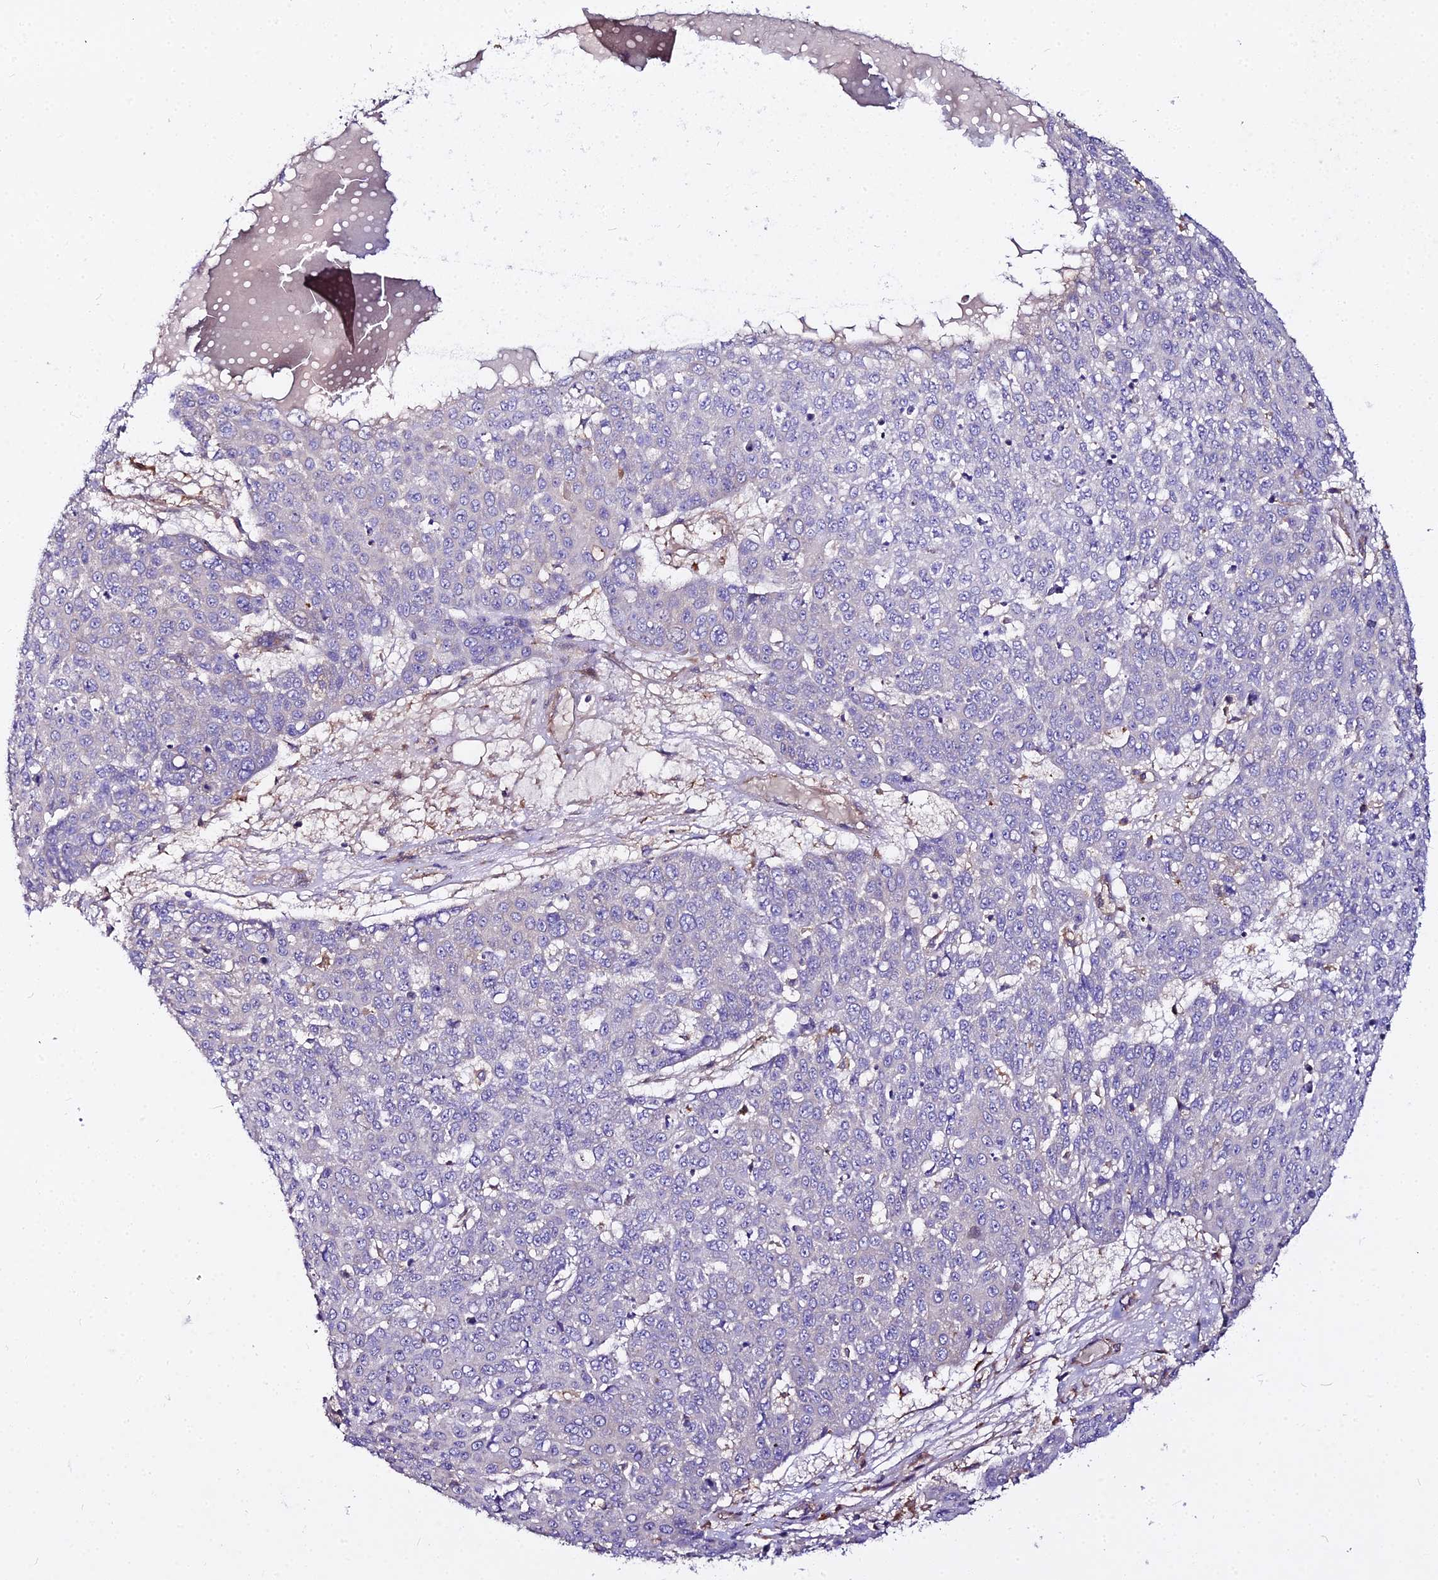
{"staining": {"intensity": "negative", "quantity": "none", "location": "none"}, "tissue": "skin cancer", "cell_type": "Tumor cells", "image_type": "cancer", "snomed": [{"axis": "morphology", "description": "Squamous cell carcinoma, NOS"}, {"axis": "topography", "description": "Skin"}], "caption": "Tumor cells show no significant staining in squamous cell carcinoma (skin).", "gene": "GLYAT", "patient": {"sex": "male", "age": 71}}